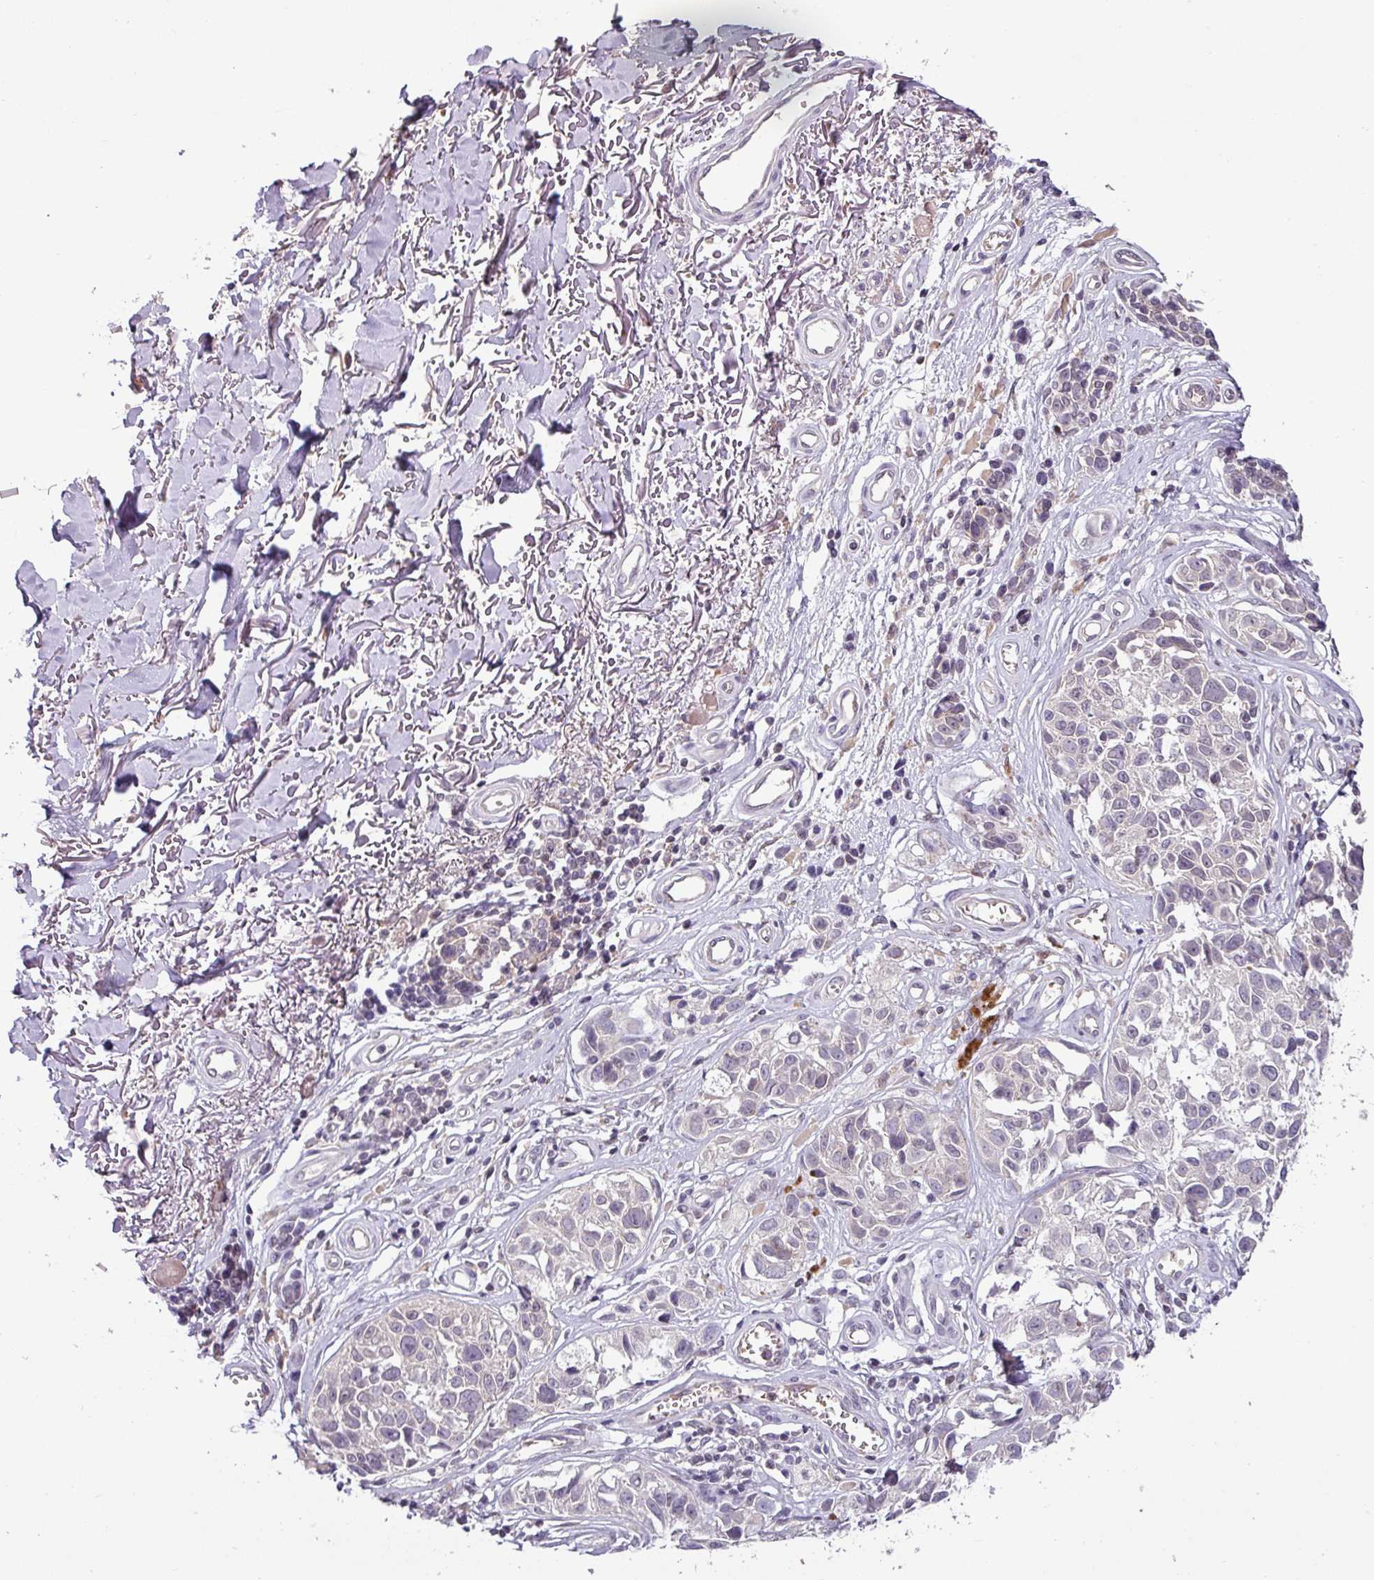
{"staining": {"intensity": "negative", "quantity": "none", "location": "none"}, "tissue": "melanoma", "cell_type": "Tumor cells", "image_type": "cancer", "snomed": [{"axis": "morphology", "description": "Malignant melanoma, NOS"}, {"axis": "topography", "description": "Skin"}], "caption": "Melanoma was stained to show a protein in brown. There is no significant positivity in tumor cells.", "gene": "SLC5A10", "patient": {"sex": "male", "age": 73}}